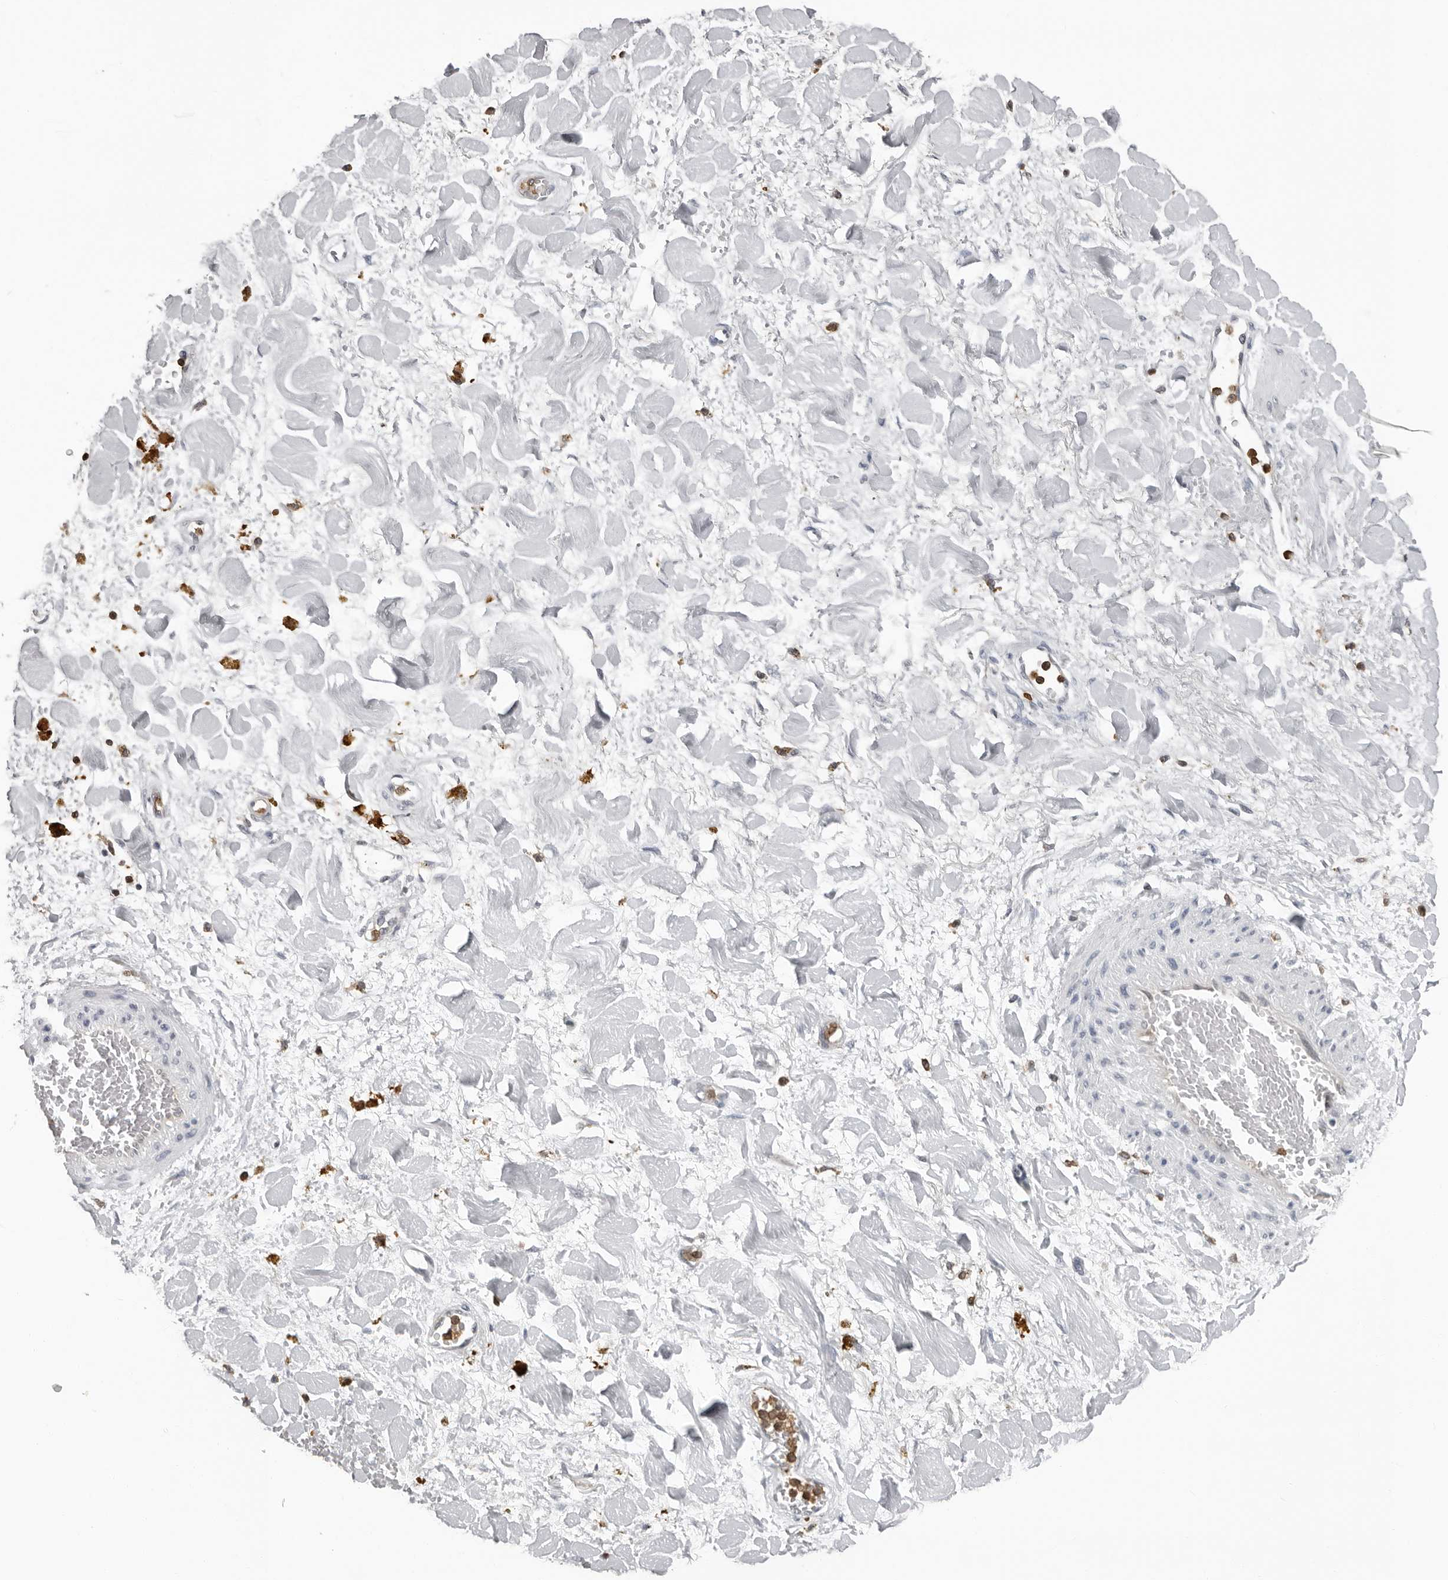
{"staining": {"intensity": "negative", "quantity": "none", "location": "none"}, "tissue": "adipose tissue", "cell_type": "Adipocytes", "image_type": "normal", "snomed": [{"axis": "morphology", "description": "Normal tissue, NOS"}, {"axis": "topography", "description": "Kidney"}, {"axis": "topography", "description": "Peripheral nerve tissue"}], "caption": "Immunohistochemical staining of unremarkable adipose tissue demonstrates no significant positivity in adipocytes.", "gene": "HSPH1", "patient": {"sex": "male", "age": 7}}